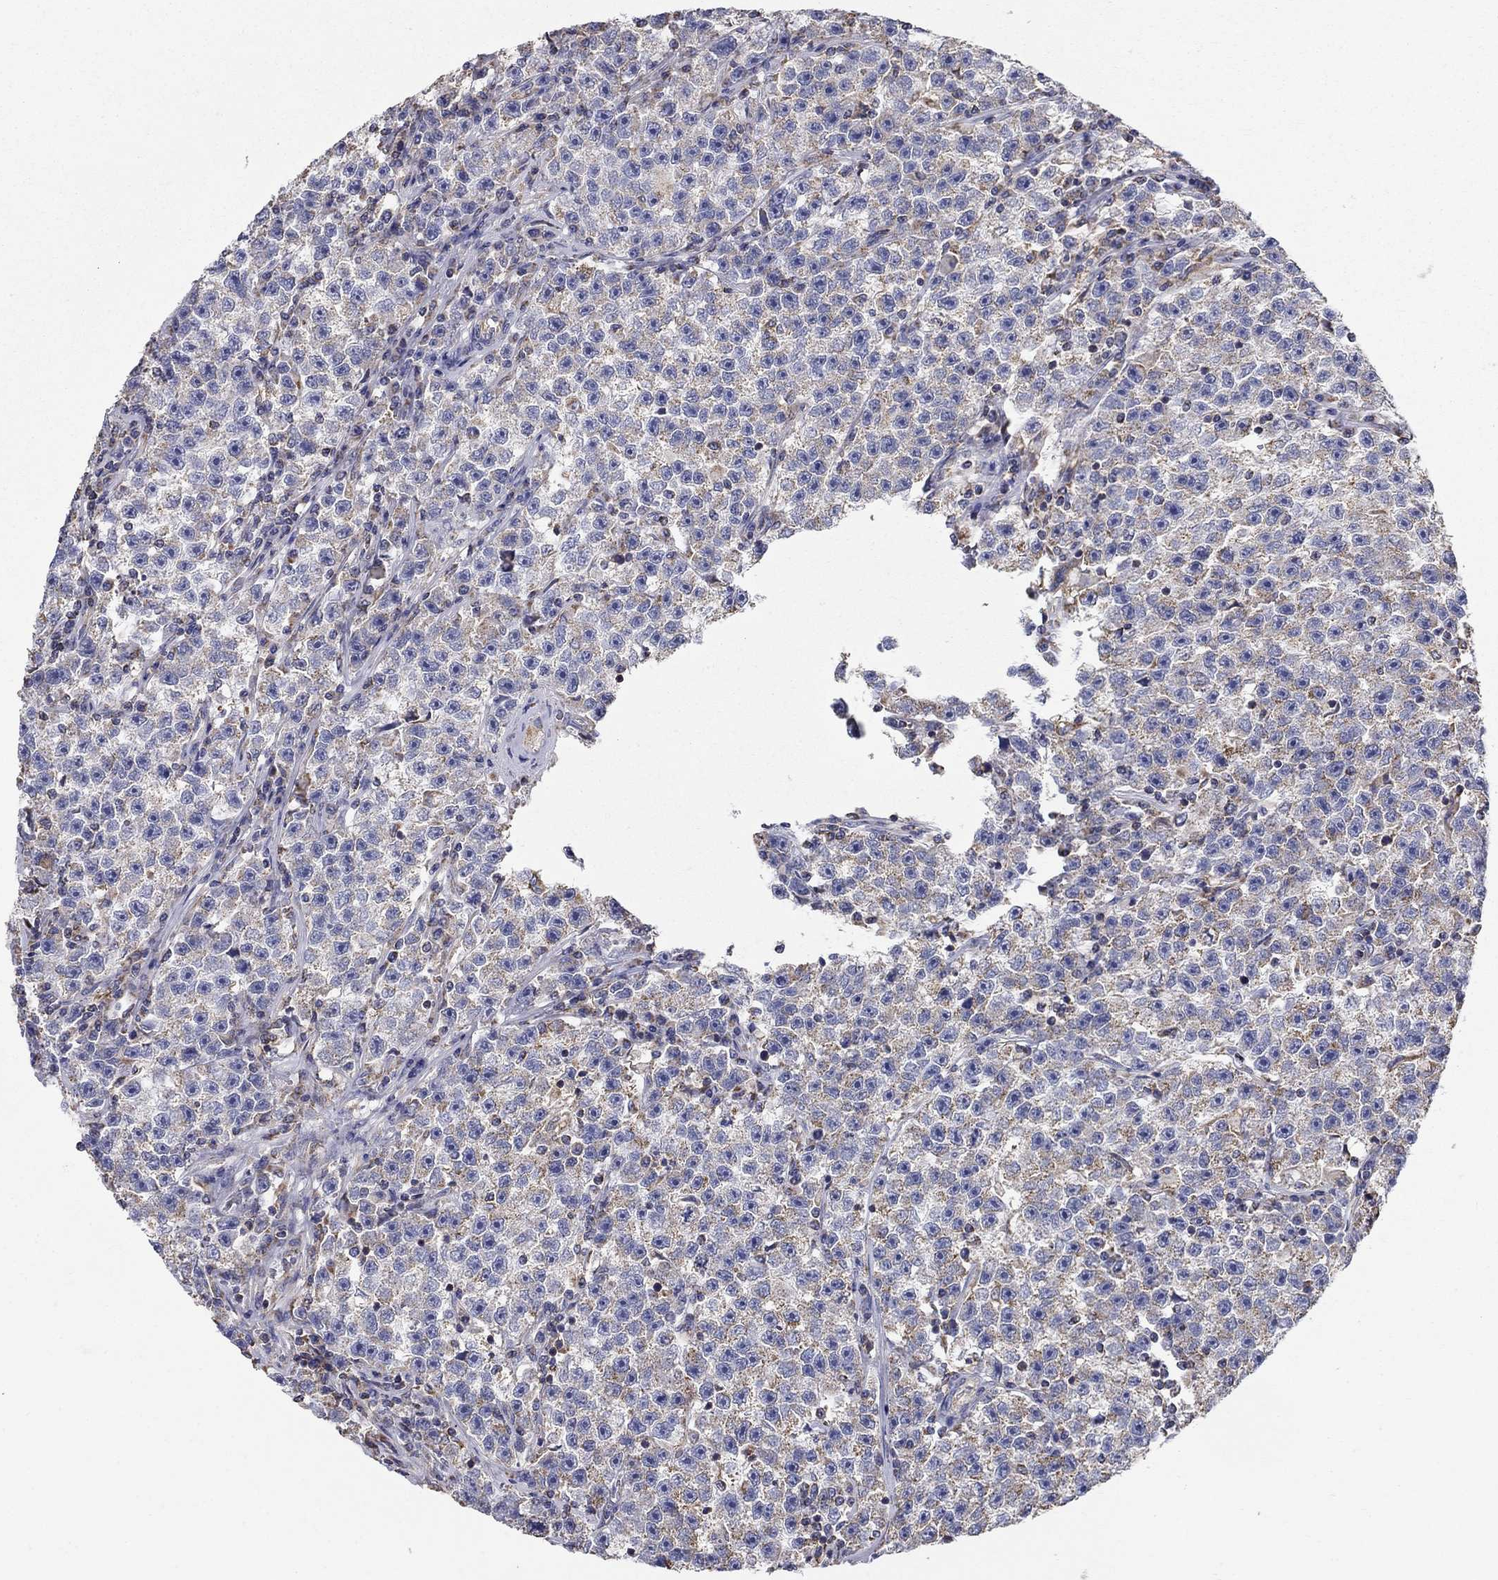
{"staining": {"intensity": "weak", "quantity": "<25%", "location": "cytoplasmic/membranous"}, "tissue": "testis cancer", "cell_type": "Tumor cells", "image_type": "cancer", "snomed": [{"axis": "morphology", "description": "Seminoma, NOS"}, {"axis": "topography", "description": "Testis"}], "caption": "This is a image of IHC staining of testis seminoma, which shows no expression in tumor cells.", "gene": "NME5", "patient": {"sex": "male", "age": 22}}